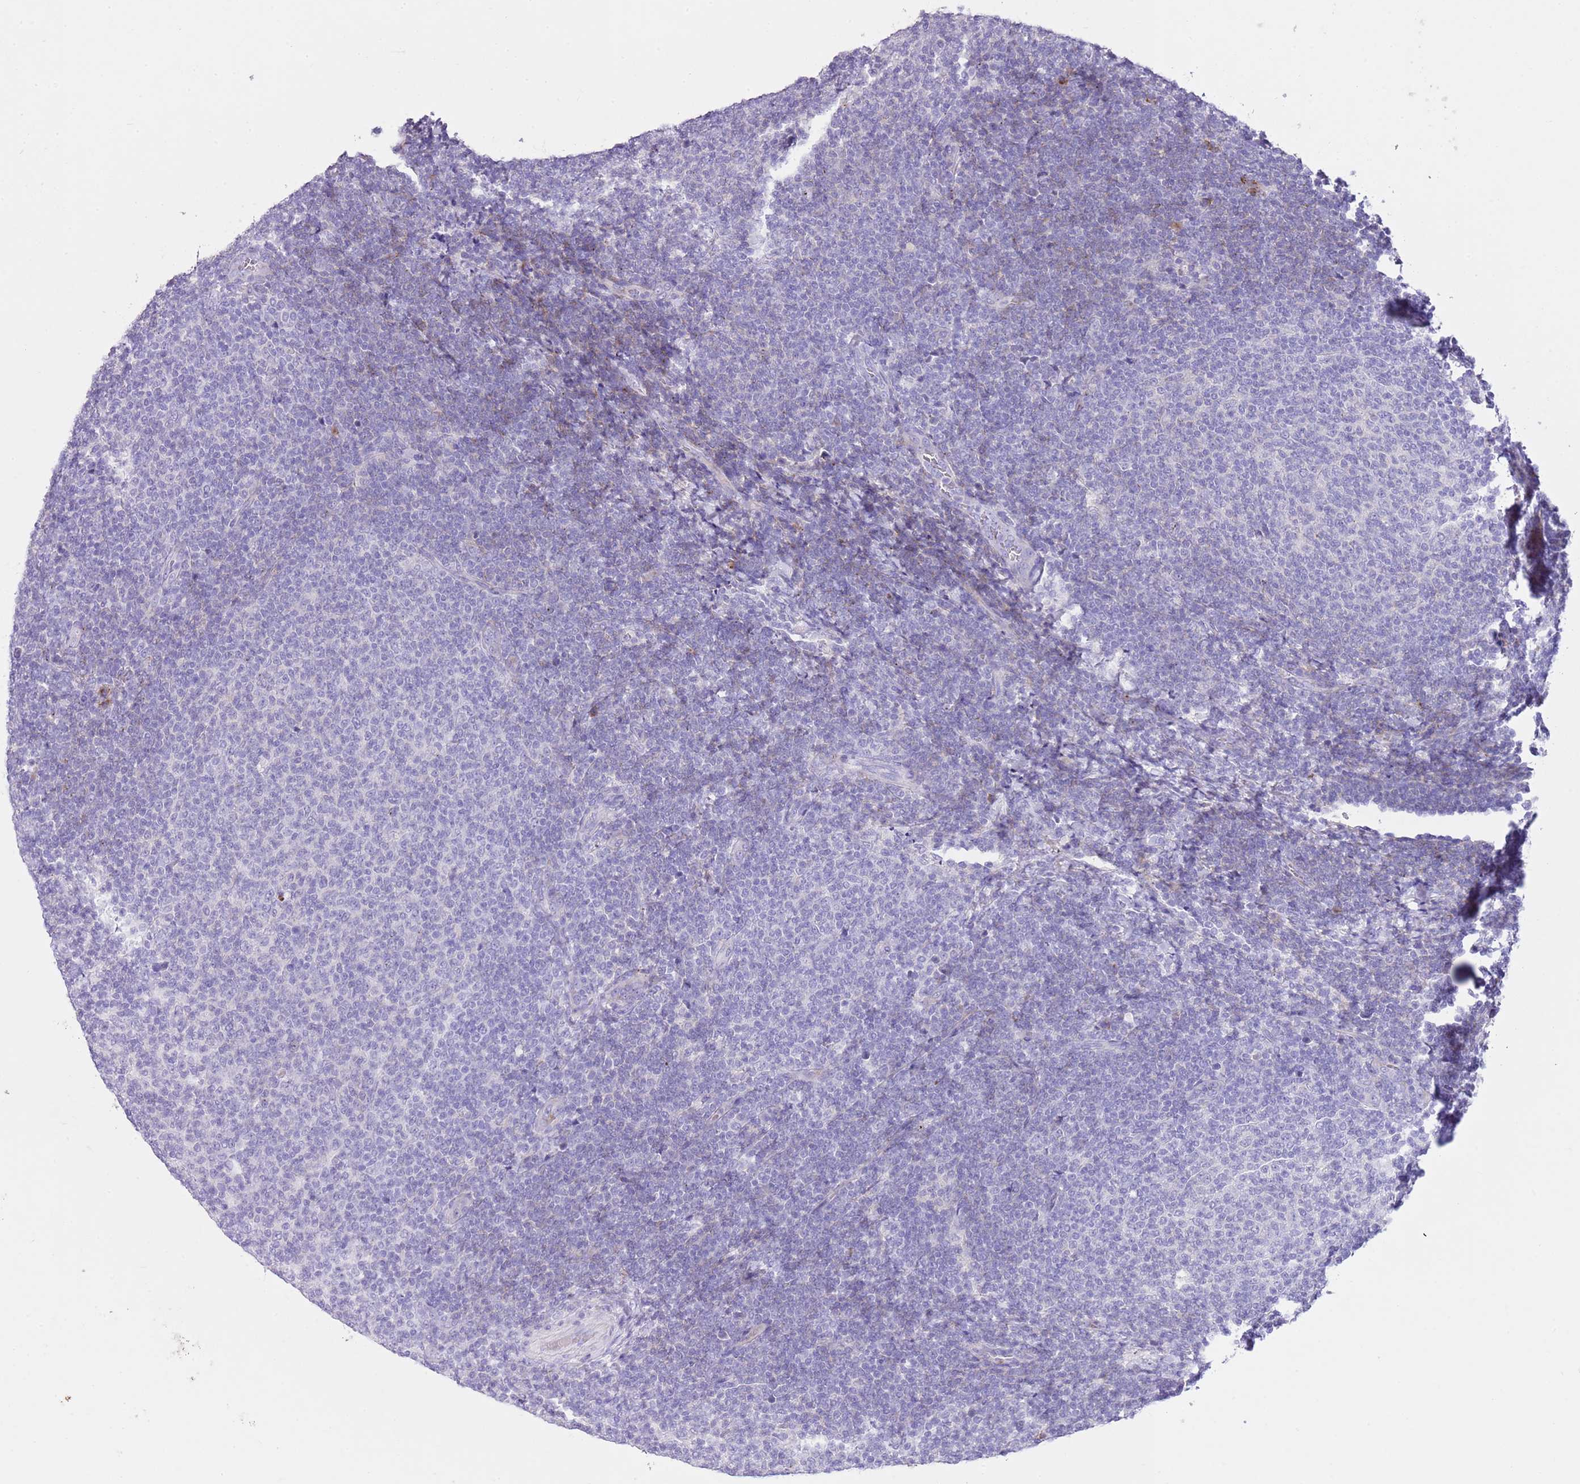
{"staining": {"intensity": "negative", "quantity": "none", "location": "none"}, "tissue": "lymphoma", "cell_type": "Tumor cells", "image_type": "cancer", "snomed": [{"axis": "morphology", "description": "Malignant lymphoma, non-Hodgkin's type, Low grade"}, {"axis": "topography", "description": "Lymph node"}], "caption": "Human low-grade malignant lymphoma, non-Hodgkin's type stained for a protein using immunohistochemistry (IHC) exhibits no expression in tumor cells.", "gene": "CLEC2A", "patient": {"sex": "male", "age": 66}}